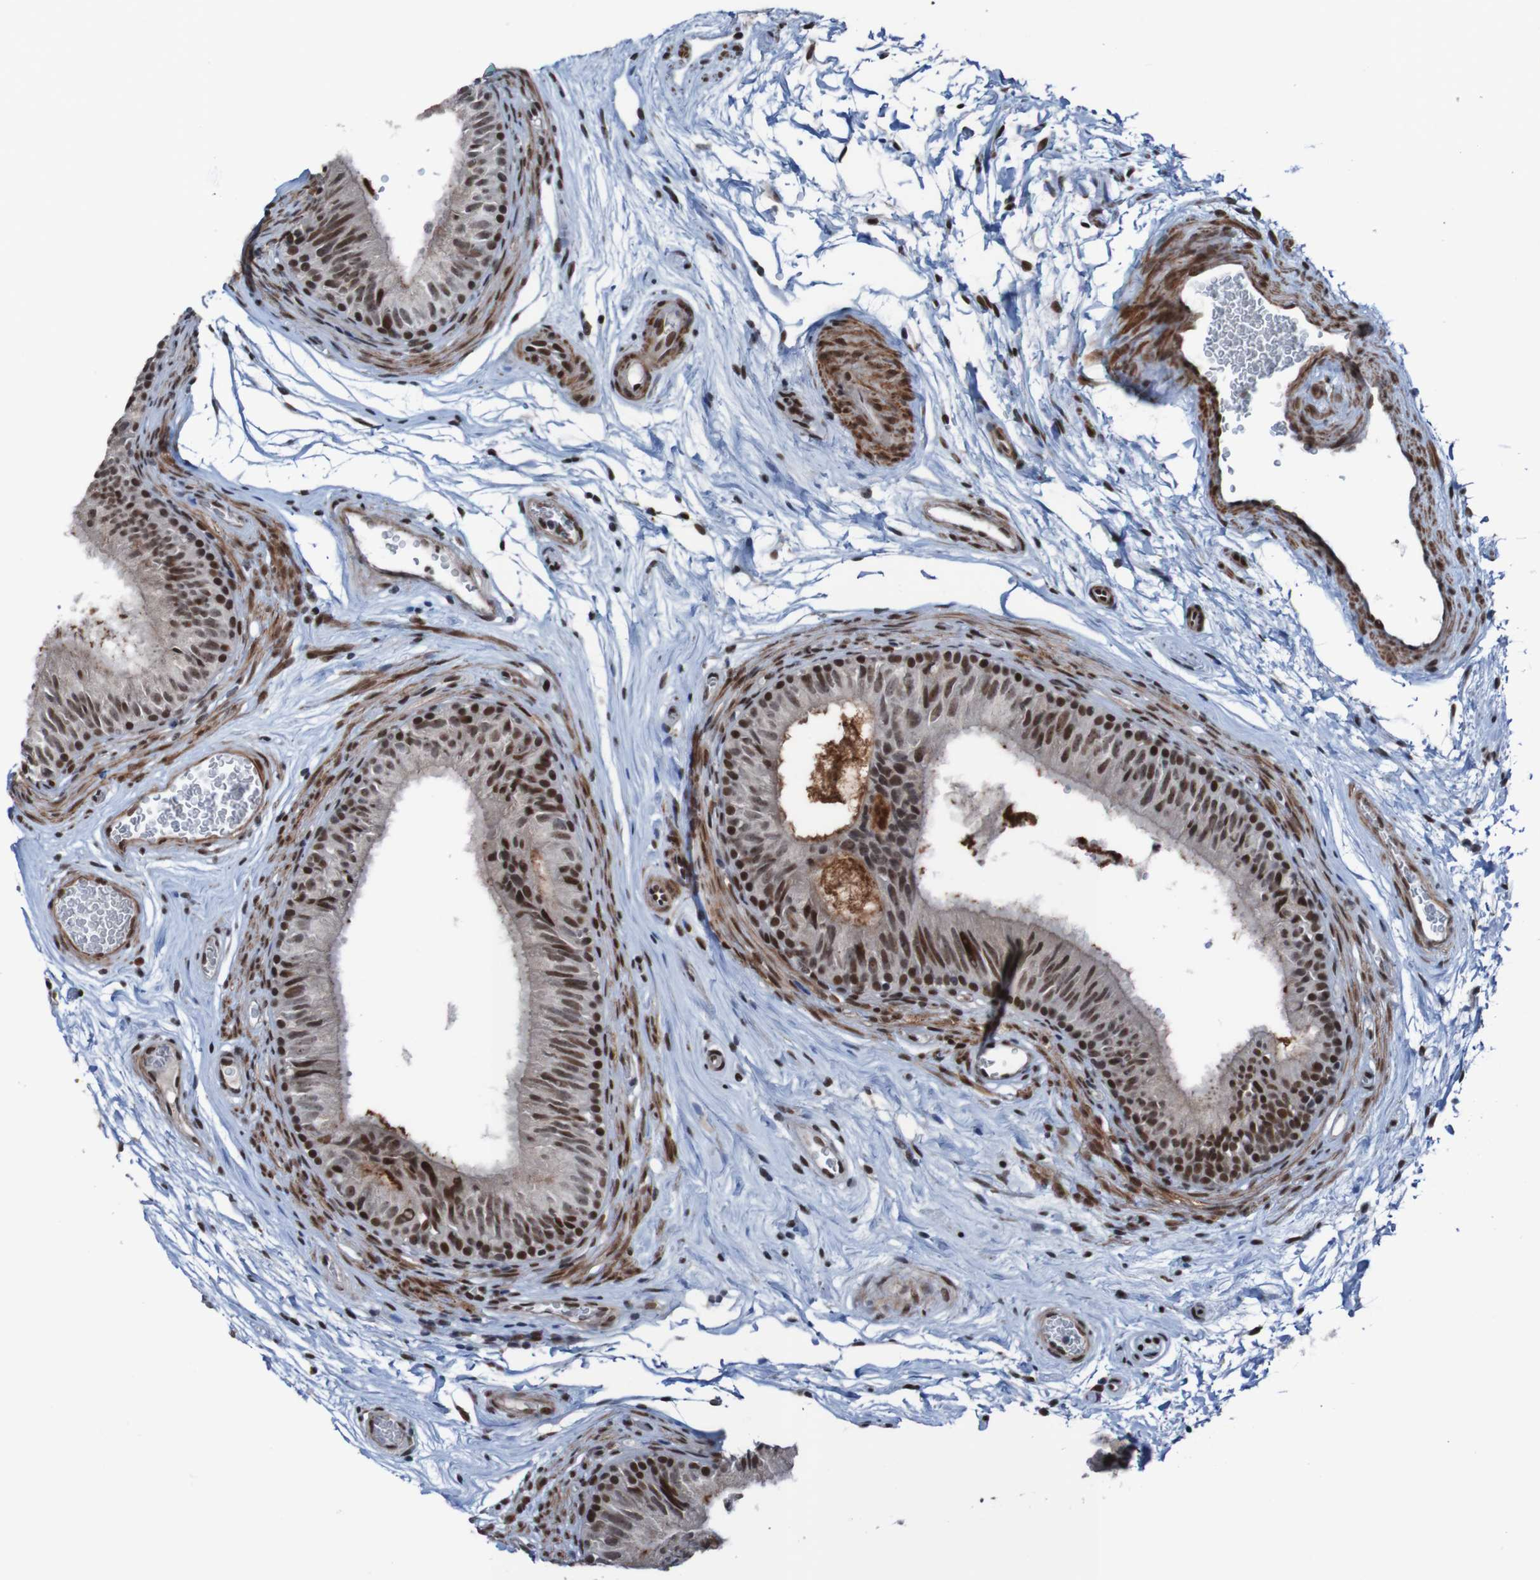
{"staining": {"intensity": "strong", "quantity": ">75%", "location": "nuclear"}, "tissue": "epididymis", "cell_type": "Glandular cells", "image_type": "normal", "snomed": [{"axis": "morphology", "description": "Normal tissue, NOS"}, {"axis": "topography", "description": "Epididymis"}], "caption": "Protein expression analysis of benign epididymis demonstrates strong nuclear expression in approximately >75% of glandular cells.", "gene": "PHF2", "patient": {"sex": "male", "age": 36}}